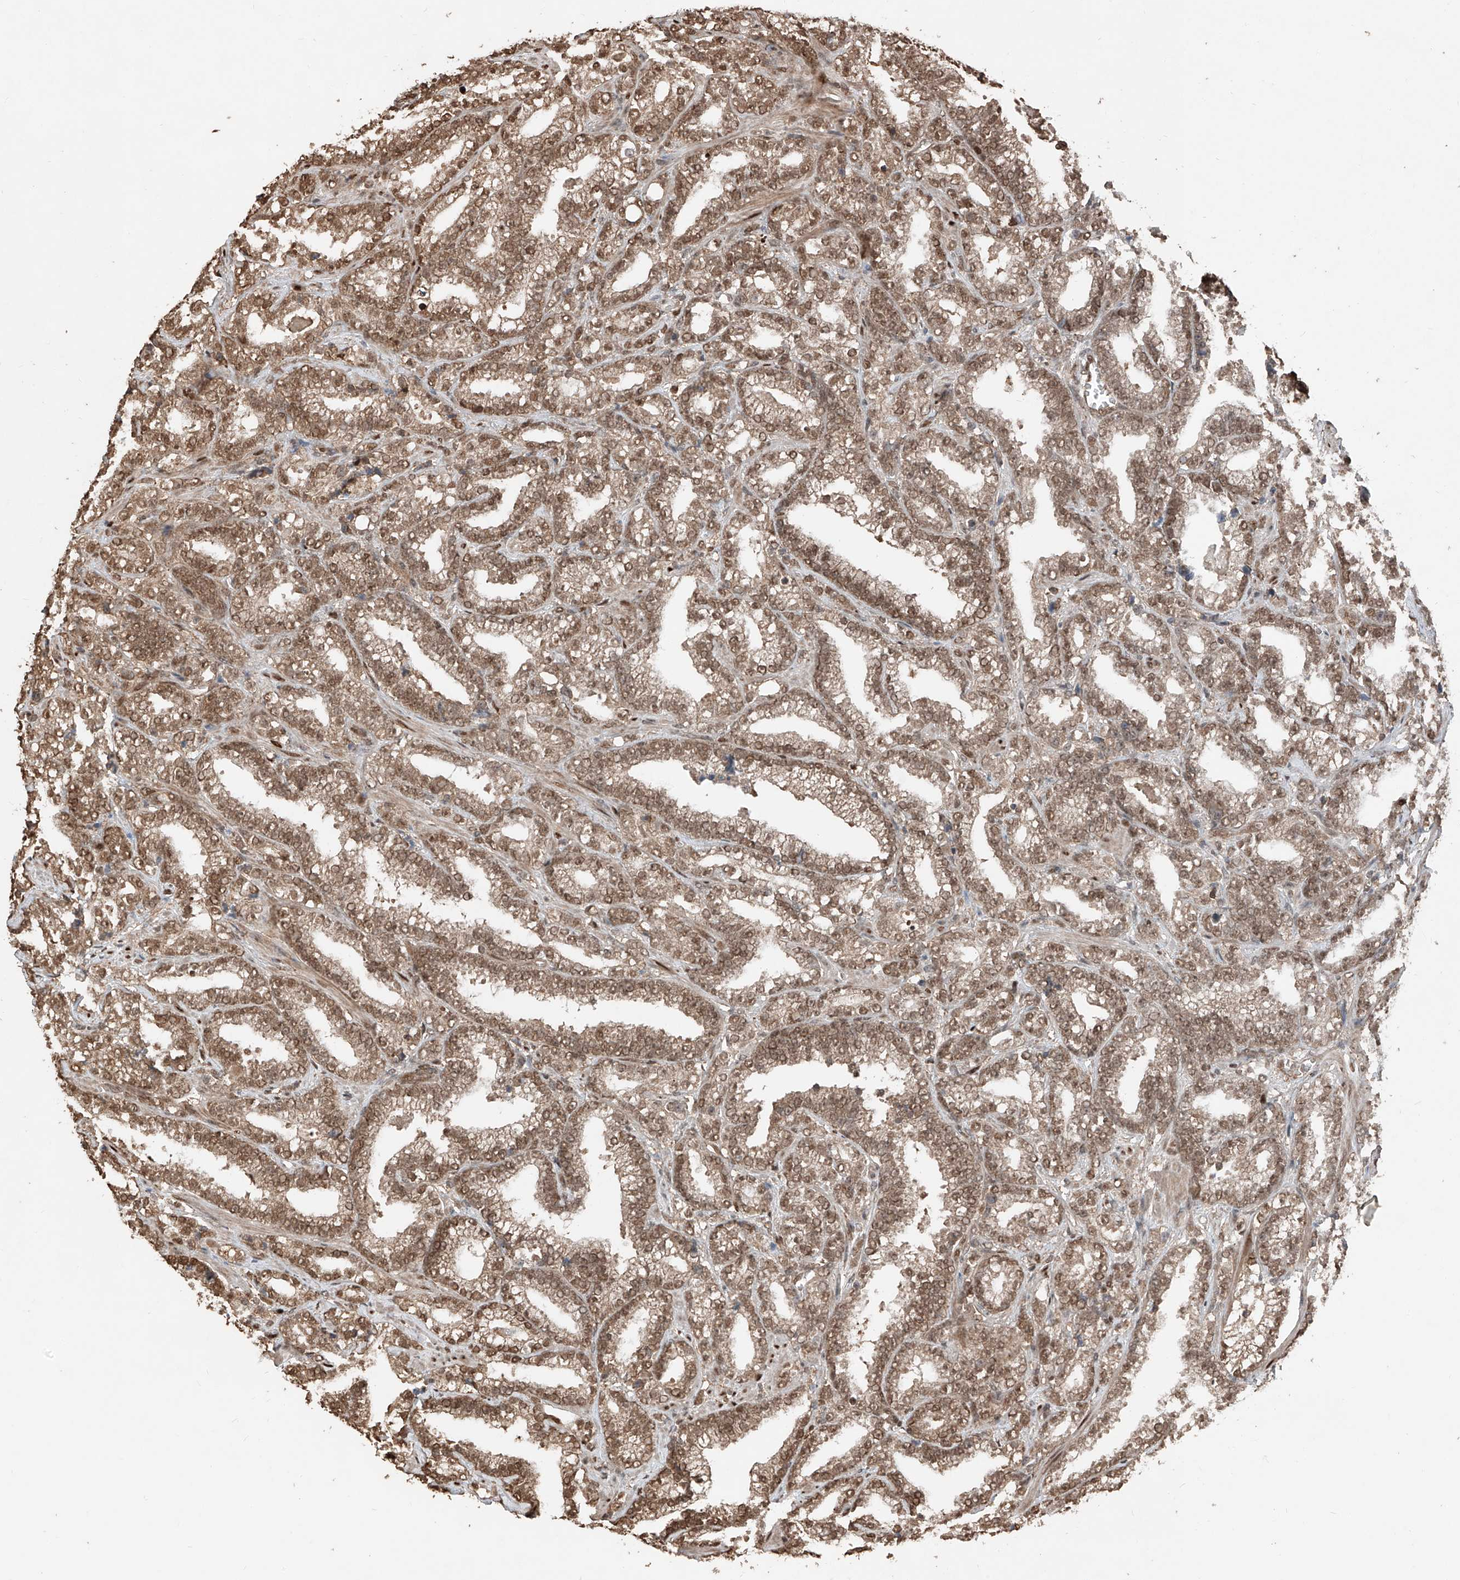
{"staining": {"intensity": "moderate", "quantity": ">75%", "location": "nuclear"}, "tissue": "prostate cancer", "cell_type": "Tumor cells", "image_type": "cancer", "snomed": [{"axis": "morphology", "description": "Adenocarcinoma, High grade"}, {"axis": "topography", "description": "Prostate and seminal vesicle, NOS"}], "caption": "Immunohistochemical staining of prostate cancer shows moderate nuclear protein staining in approximately >75% of tumor cells.", "gene": "RMND1", "patient": {"sex": "male", "age": 67}}